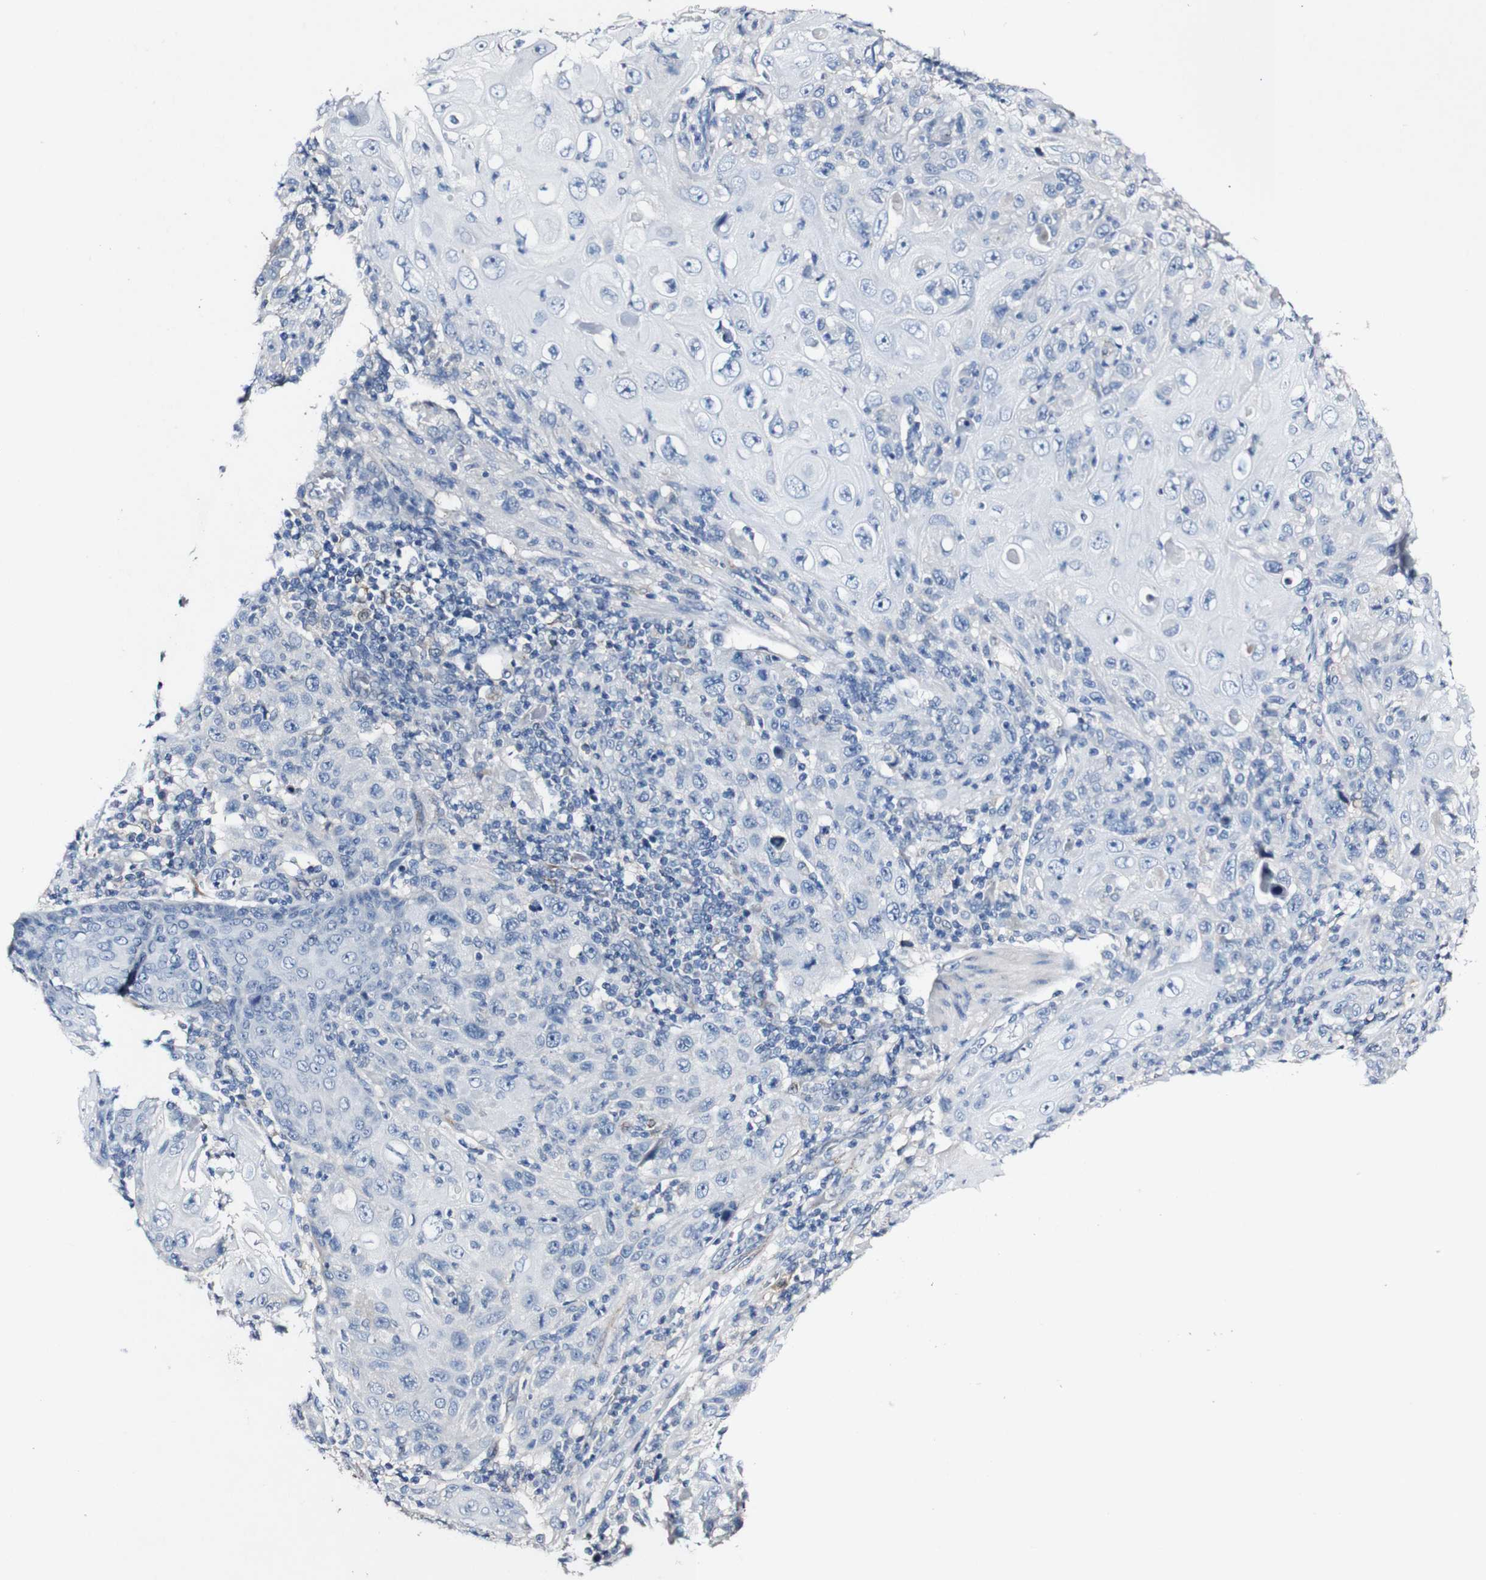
{"staining": {"intensity": "negative", "quantity": "none", "location": "none"}, "tissue": "skin cancer", "cell_type": "Tumor cells", "image_type": "cancer", "snomed": [{"axis": "morphology", "description": "Squamous cell carcinoma, NOS"}, {"axis": "topography", "description": "Skin"}], "caption": "An image of human skin squamous cell carcinoma is negative for staining in tumor cells. (DAB (3,3'-diaminobenzidine) immunohistochemistry (IHC), high magnification).", "gene": "GRAMD1A", "patient": {"sex": "female", "age": 88}}